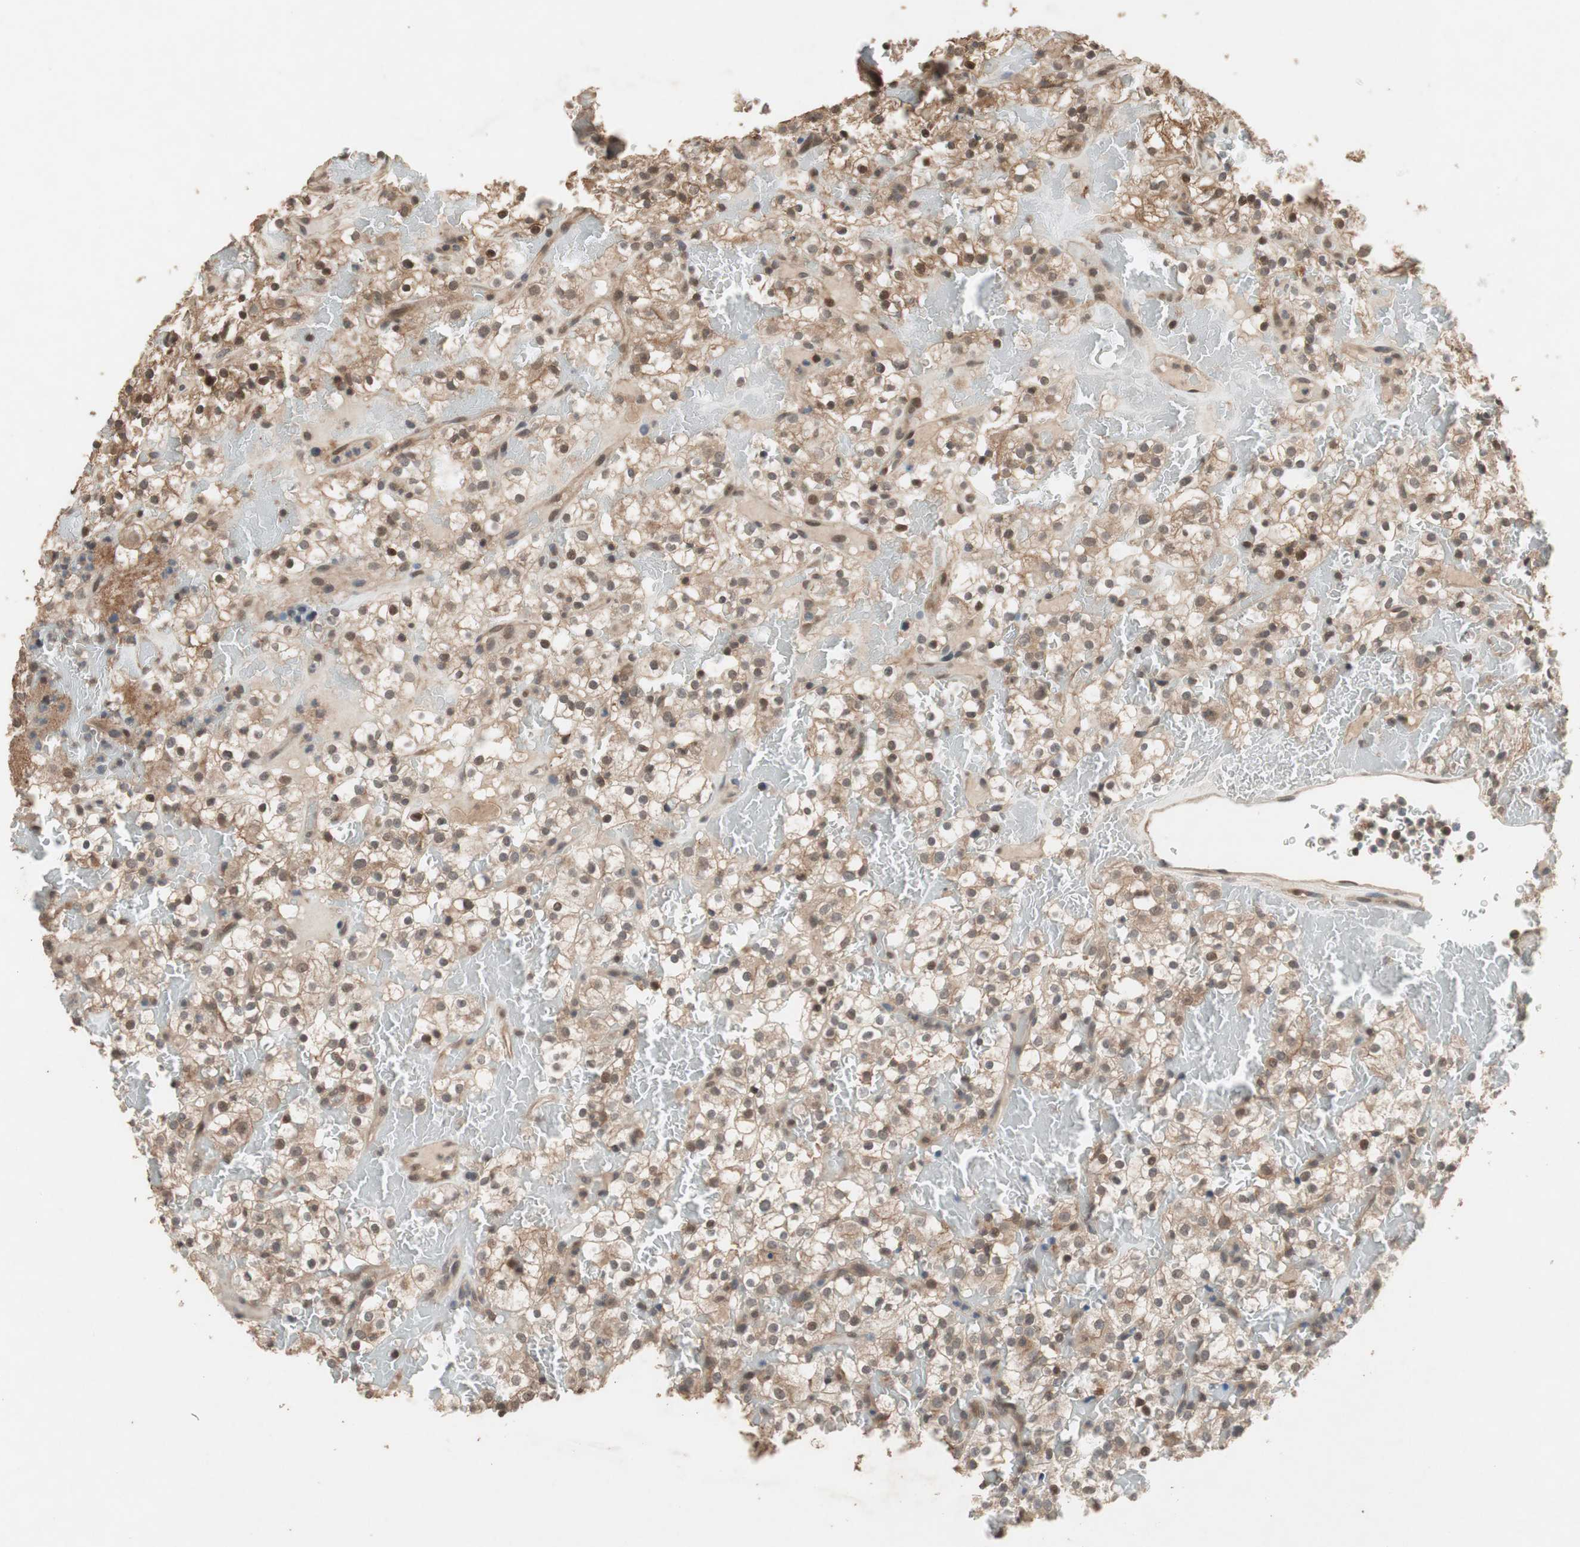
{"staining": {"intensity": "moderate", "quantity": ">75%", "location": "cytoplasmic/membranous,nuclear"}, "tissue": "renal cancer", "cell_type": "Tumor cells", "image_type": "cancer", "snomed": [{"axis": "morphology", "description": "Normal tissue, NOS"}, {"axis": "morphology", "description": "Adenocarcinoma, NOS"}, {"axis": "topography", "description": "Kidney"}], "caption": "An image showing moderate cytoplasmic/membranous and nuclear positivity in about >75% of tumor cells in renal adenocarcinoma, as visualized by brown immunohistochemical staining.", "gene": "GART", "patient": {"sex": "female", "age": 72}}